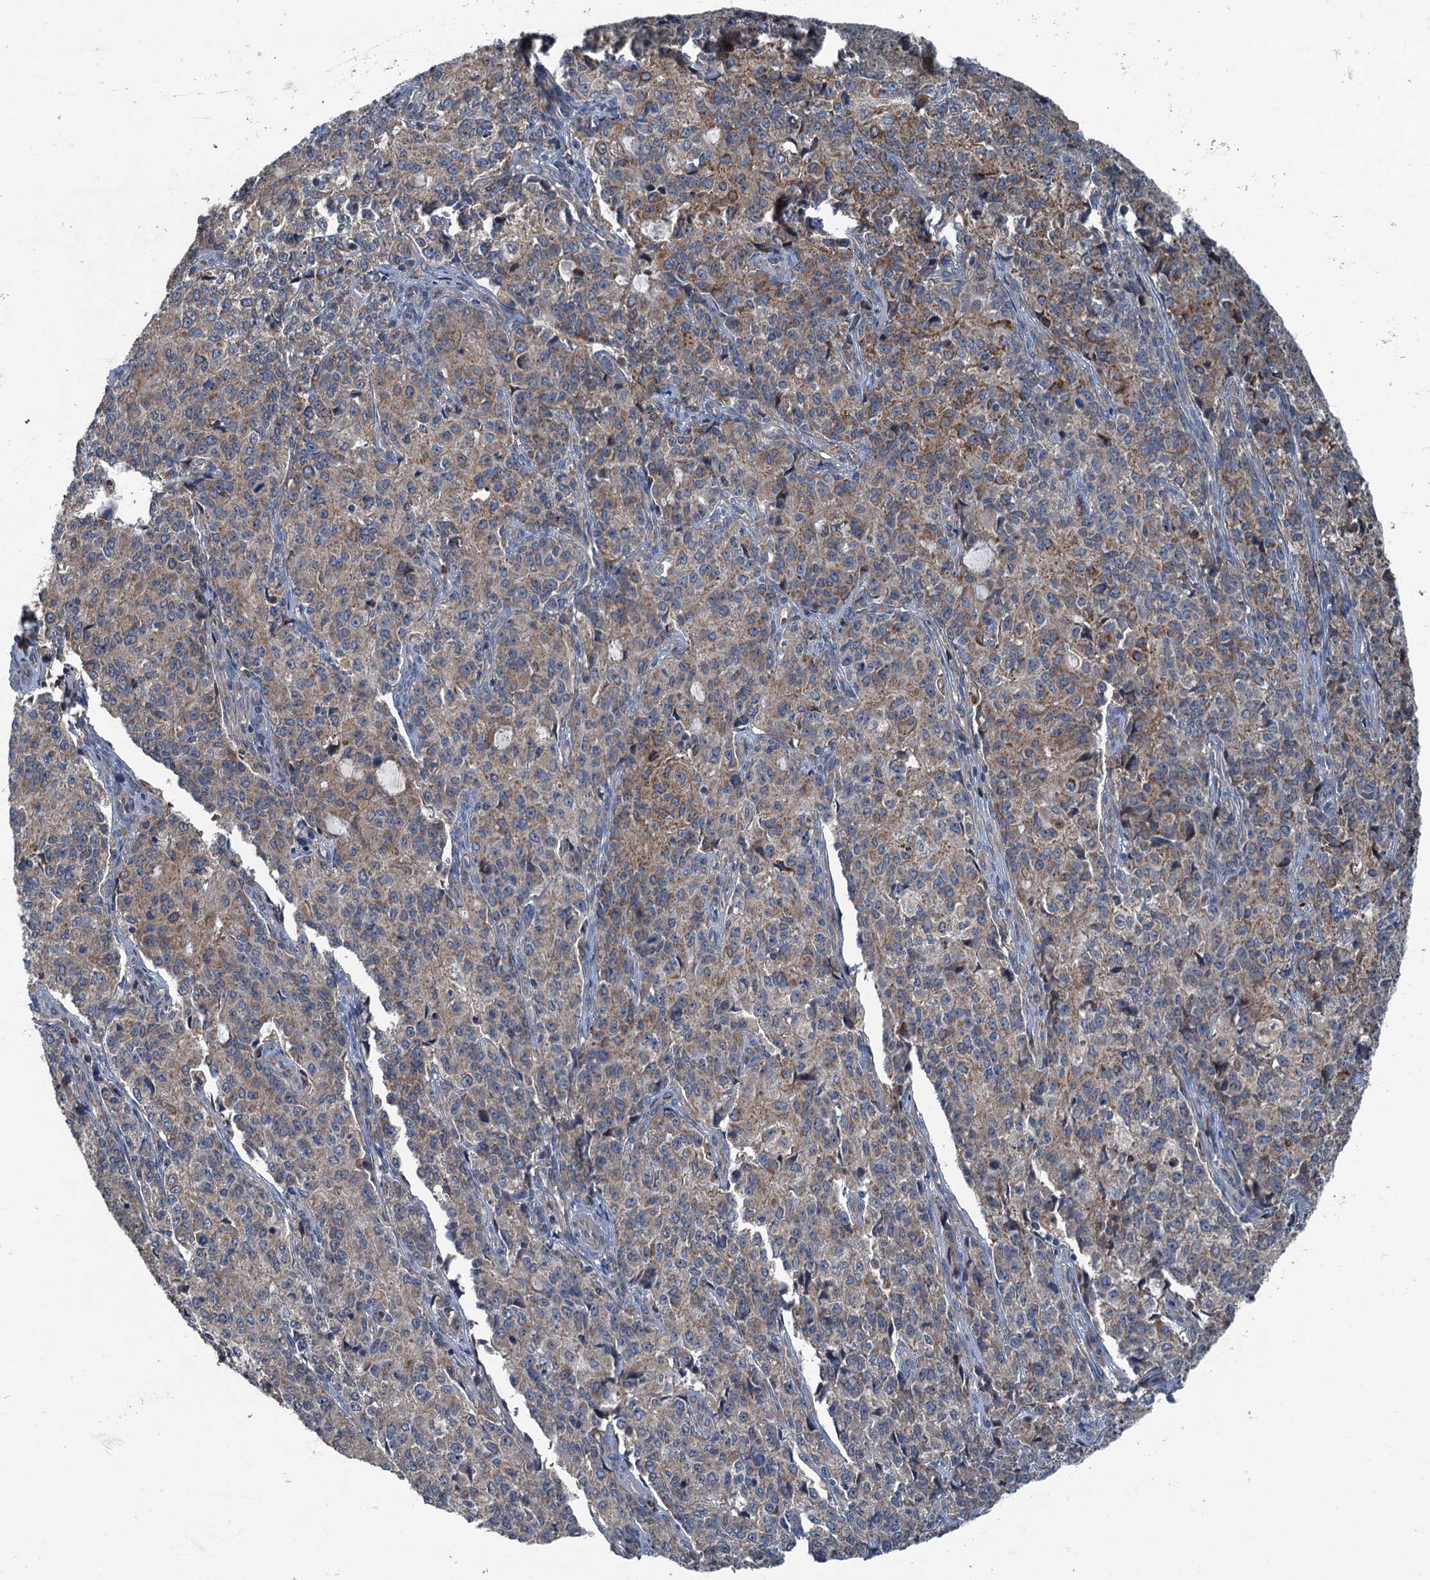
{"staining": {"intensity": "negative", "quantity": "none", "location": "none"}, "tissue": "endometrial cancer", "cell_type": "Tumor cells", "image_type": "cancer", "snomed": [{"axis": "morphology", "description": "Adenocarcinoma, NOS"}, {"axis": "topography", "description": "Endometrium"}], "caption": "High power microscopy image of an IHC photomicrograph of endometrial cancer (adenocarcinoma), revealing no significant positivity in tumor cells.", "gene": "SPDYC", "patient": {"sex": "female", "age": 50}}